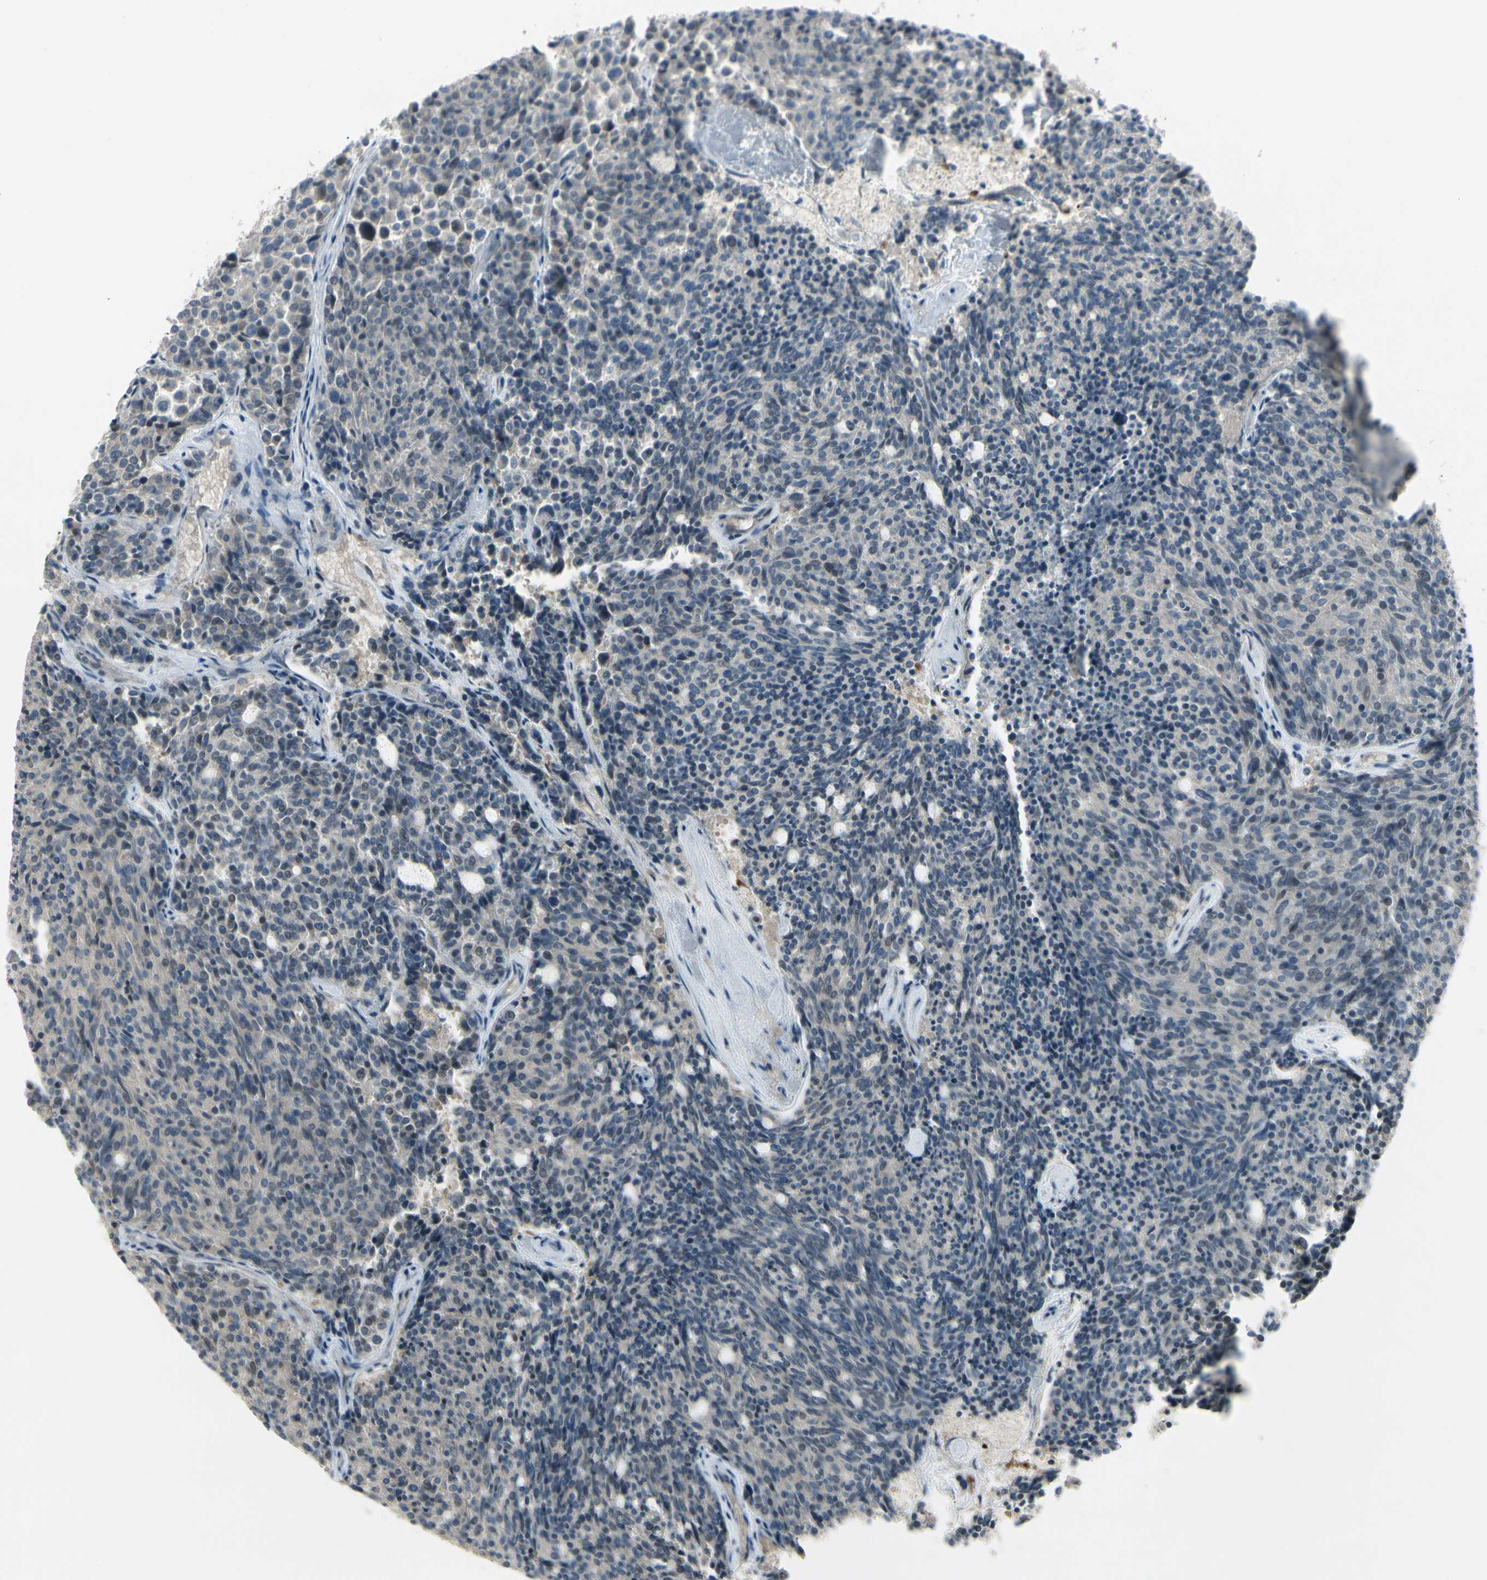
{"staining": {"intensity": "negative", "quantity": "none", "location": "none"}, "tissue": "carcinoid", "cell_type": "Tumor cells", "image_type": "cancer", "snomed": [{"axis": "morphology", "description": "Carcinoid, malignant, NOS"}, {"axis": "topography", "description": "Pancreas"}], "caption": "IHC photomicrograph of neoplastic tissue: human carcinoid stained with DAB (3,3'-diaminobenzidine) displays no significant protein positivity in tumor cells. (Brightfield microscopy of DAB IHC at high magnification).", "gene": "PPP3CB", "patient": {"sex": "female", "age": 54}}